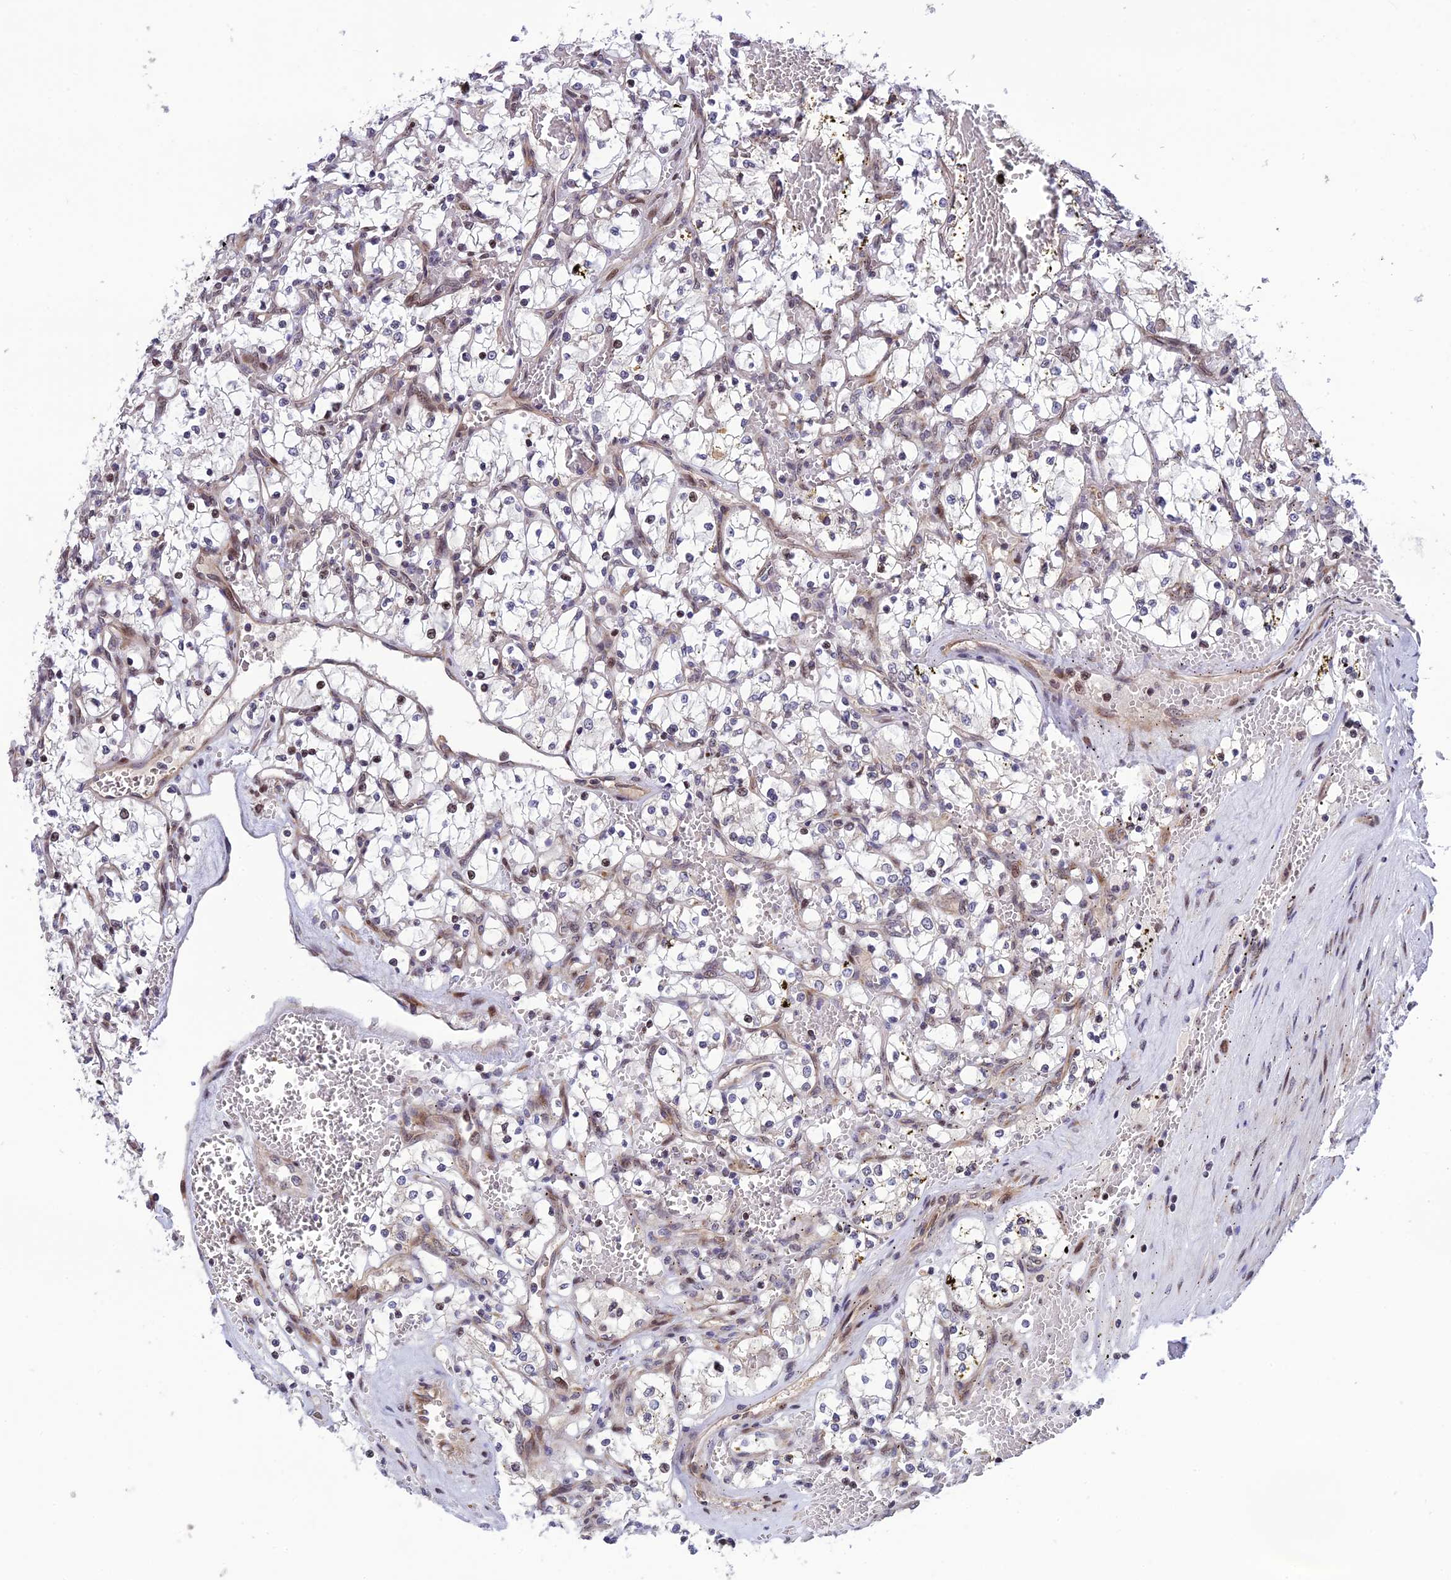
{"staining": {"intensity": "negative", "quantity": "none", "location": "none"}, "tissue": "renal cancer", "cell_type": "Tumor cells", "image_type": "cancer", "snomed": [{"axis": "morphology", "description": "Adenocarcinoma, NOS"}, {"axis": "topography", "description": "Kidney"}], "caption": "Immunohistochemical staining of human renal adenocarcinoma exhibits no significant staining in tumor cells. (Brightfield microscopy of DAB immunohistochemistry at high magnification).", "gene": "SMIM7", "patient": {"sex": "female", "age": 69}}